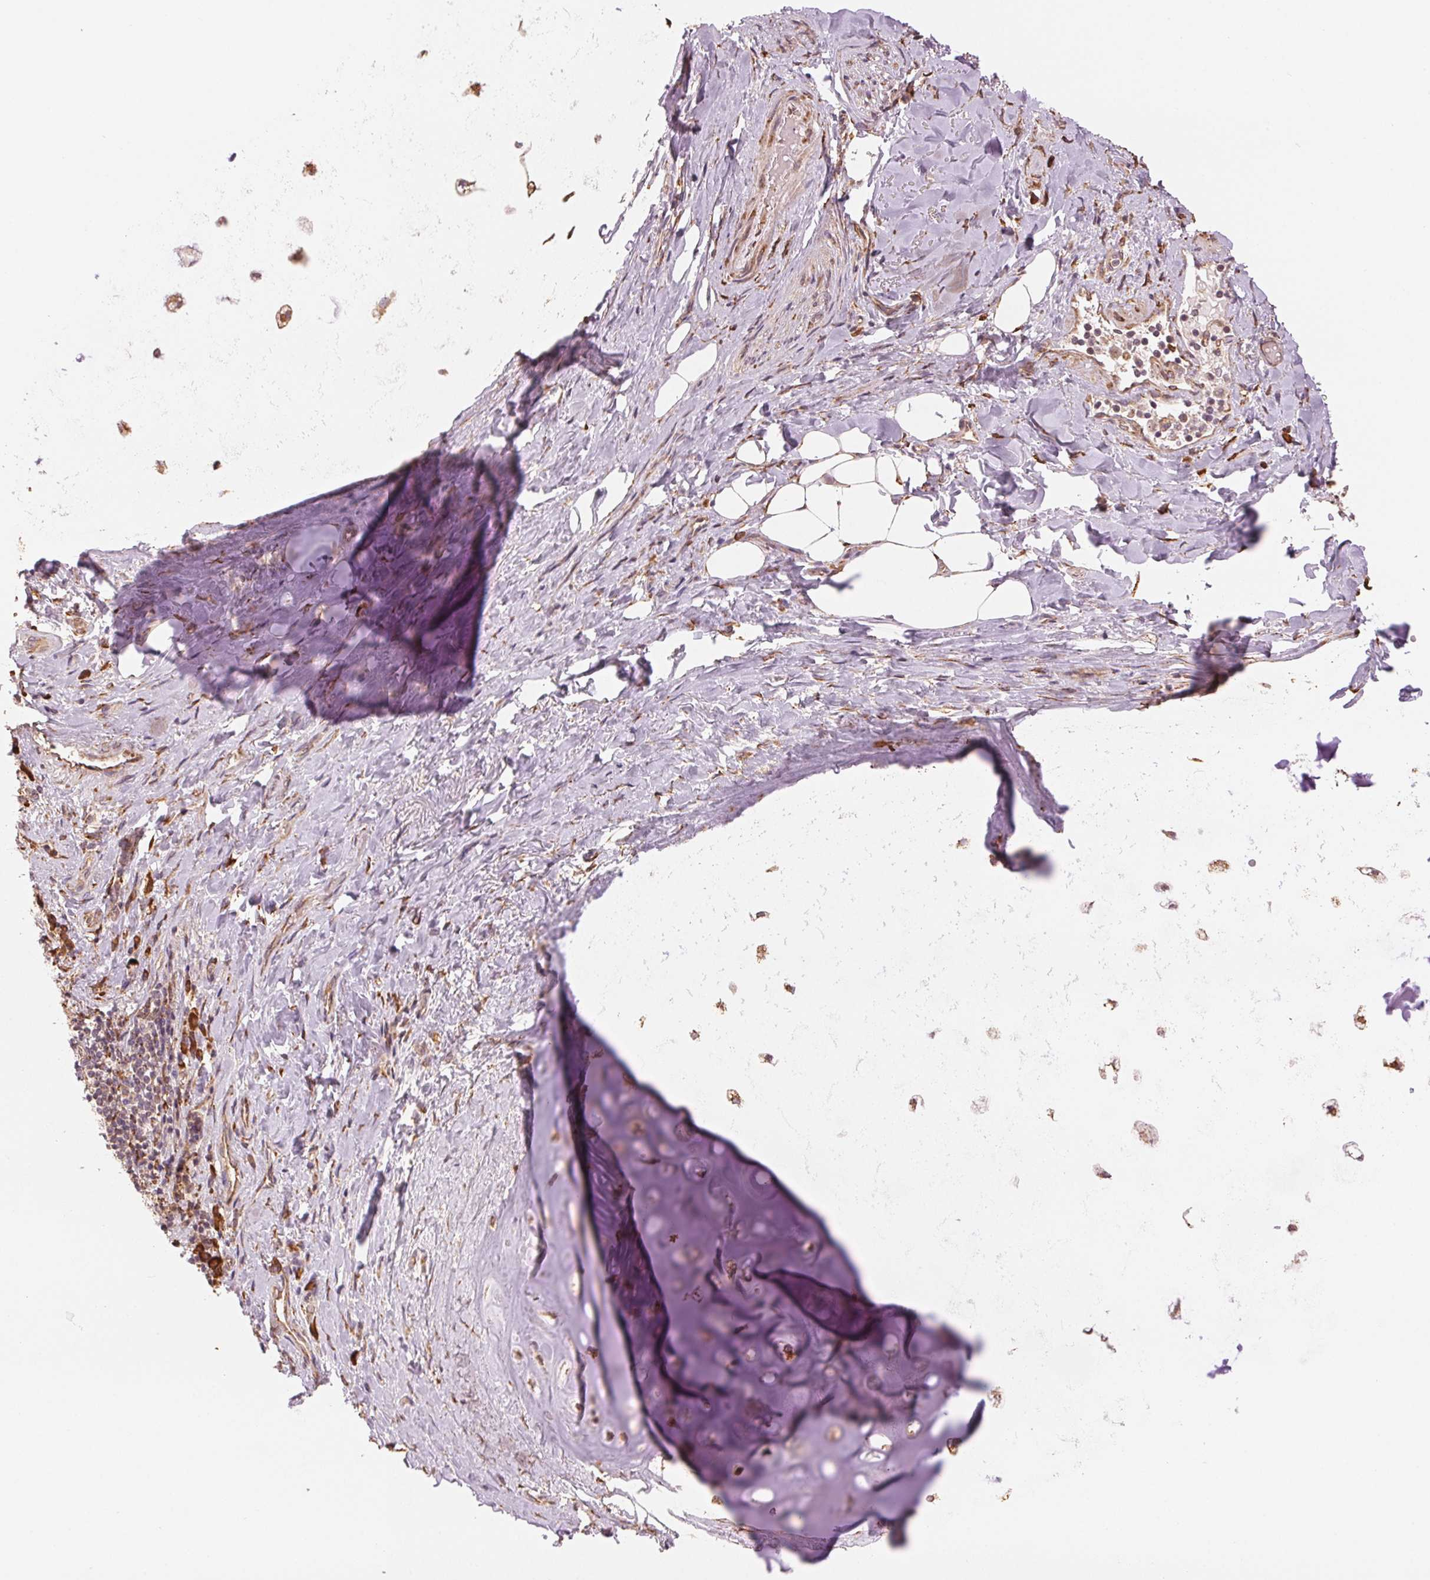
{"staining": {"intensity": "negative", "quantity": "none", "location": "none"}, "tissue": "adipose tissue", "cell_type": "Adipocytes", "image_type": "normal", "snomed": [{"axis": "morphology", "description": "Normal tissue, NOS"}, {"axis": "topography", "description": "Cartilage tissue"}, {"axis": "topography", "description": "Bronchus"}], "caption": "Immunohistochemistry (IHC) histopathology image of benign adipose tissue: adipose tissue stained with DAB (3,3'-diaminobenzidine) shows no significant protein expression in adipocytes.", "gene": "SLC20A1", "patient": {"sex": "male", "age": 64}}